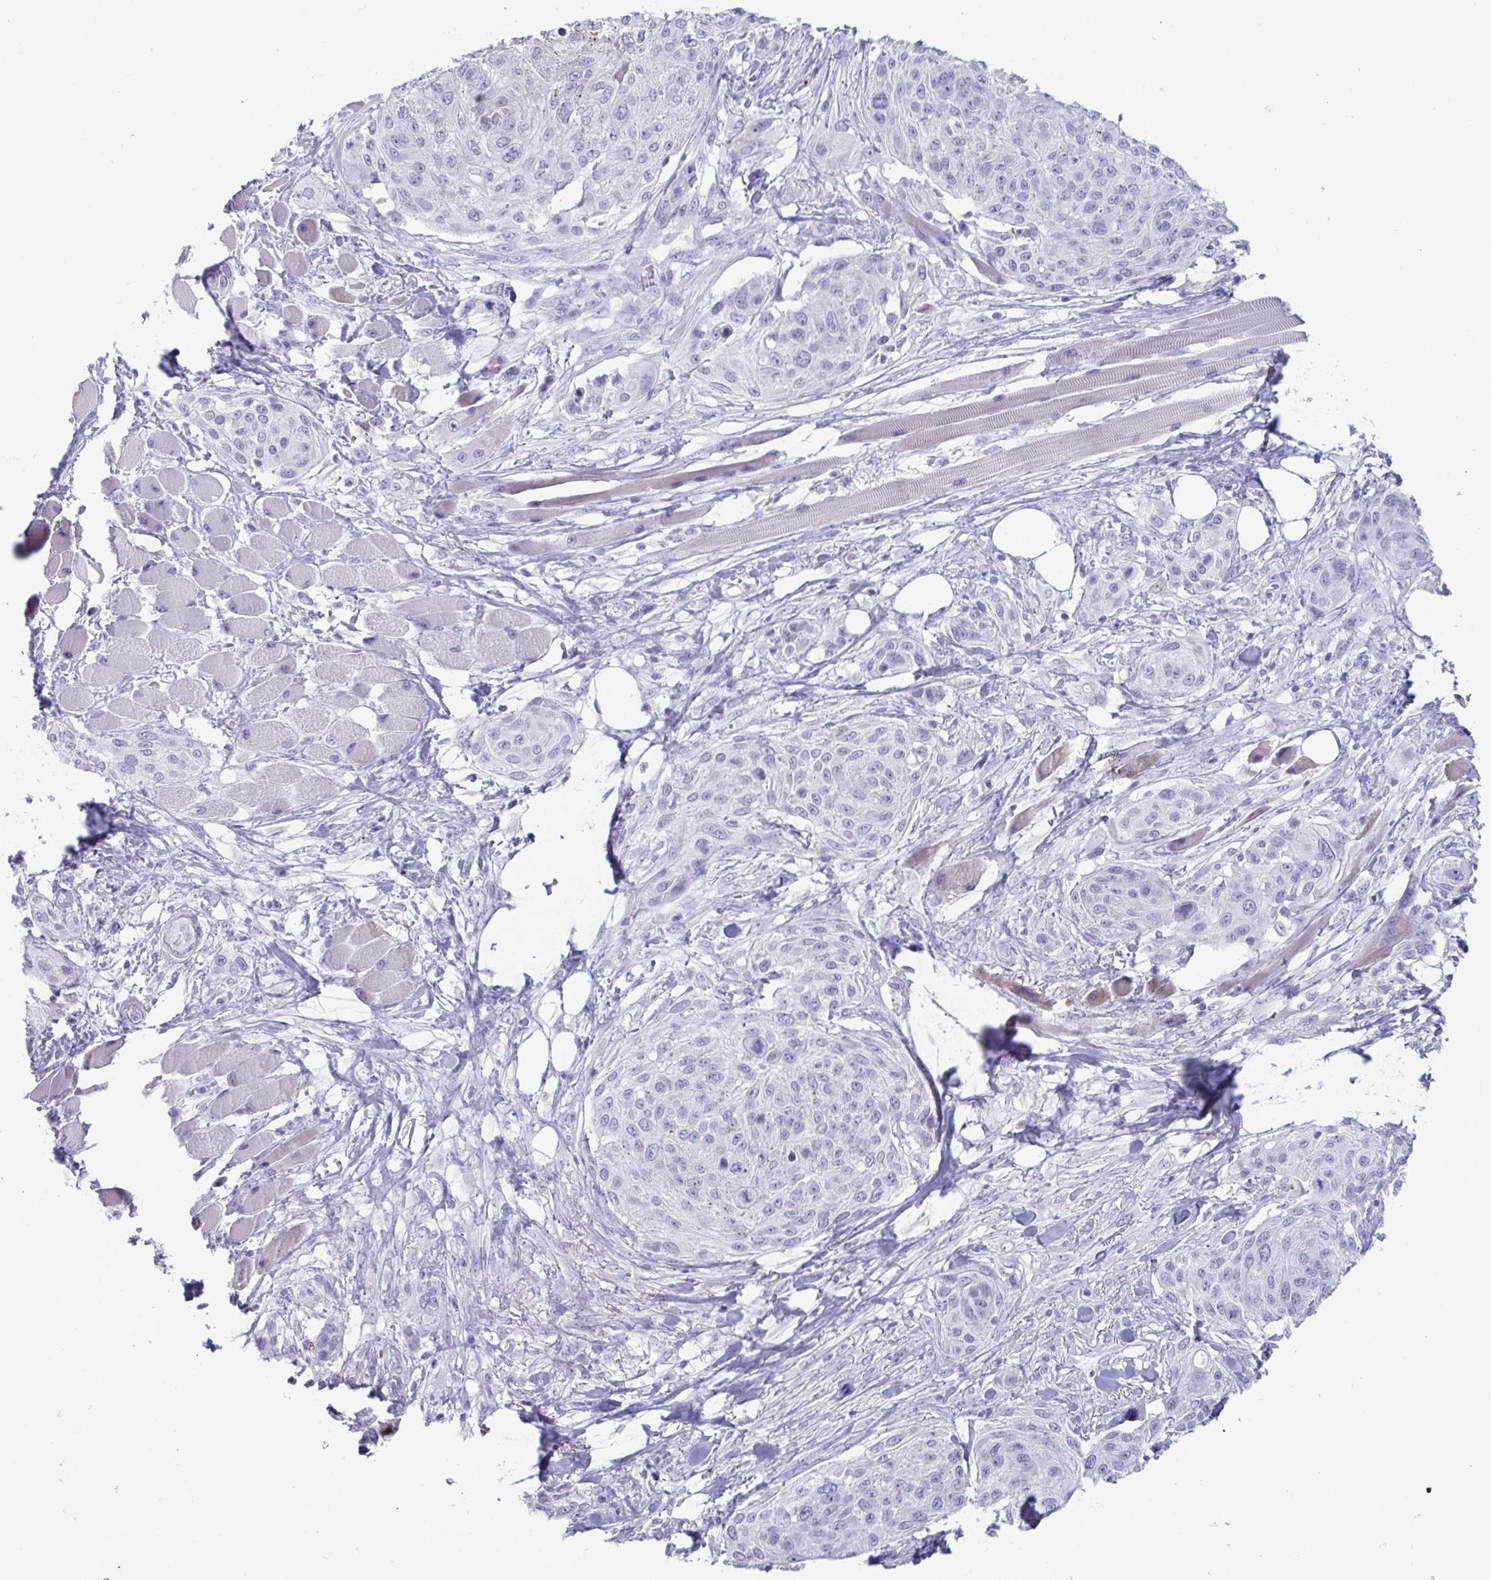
{"staining": {"intensity": "negative", "quantity": "none", "location": "none"}, "tissue": "skin cancer", "cell_type": "Tumor cells", "image_type": "cancer", "snomed": [{"axis": "morphology", "description": "Squamous cell carcinoma, NOS"}, {"axis": "topography", "description": "Skin"}], "caption": "High power microscopy photomicrograph of an immunohistochemistry micrograph of squamous cell carcinoma (skin), revealing no significant staining in tumor cells.", "gene": "CYP4F11", "patient": {"sex": "female", "age": 87}}